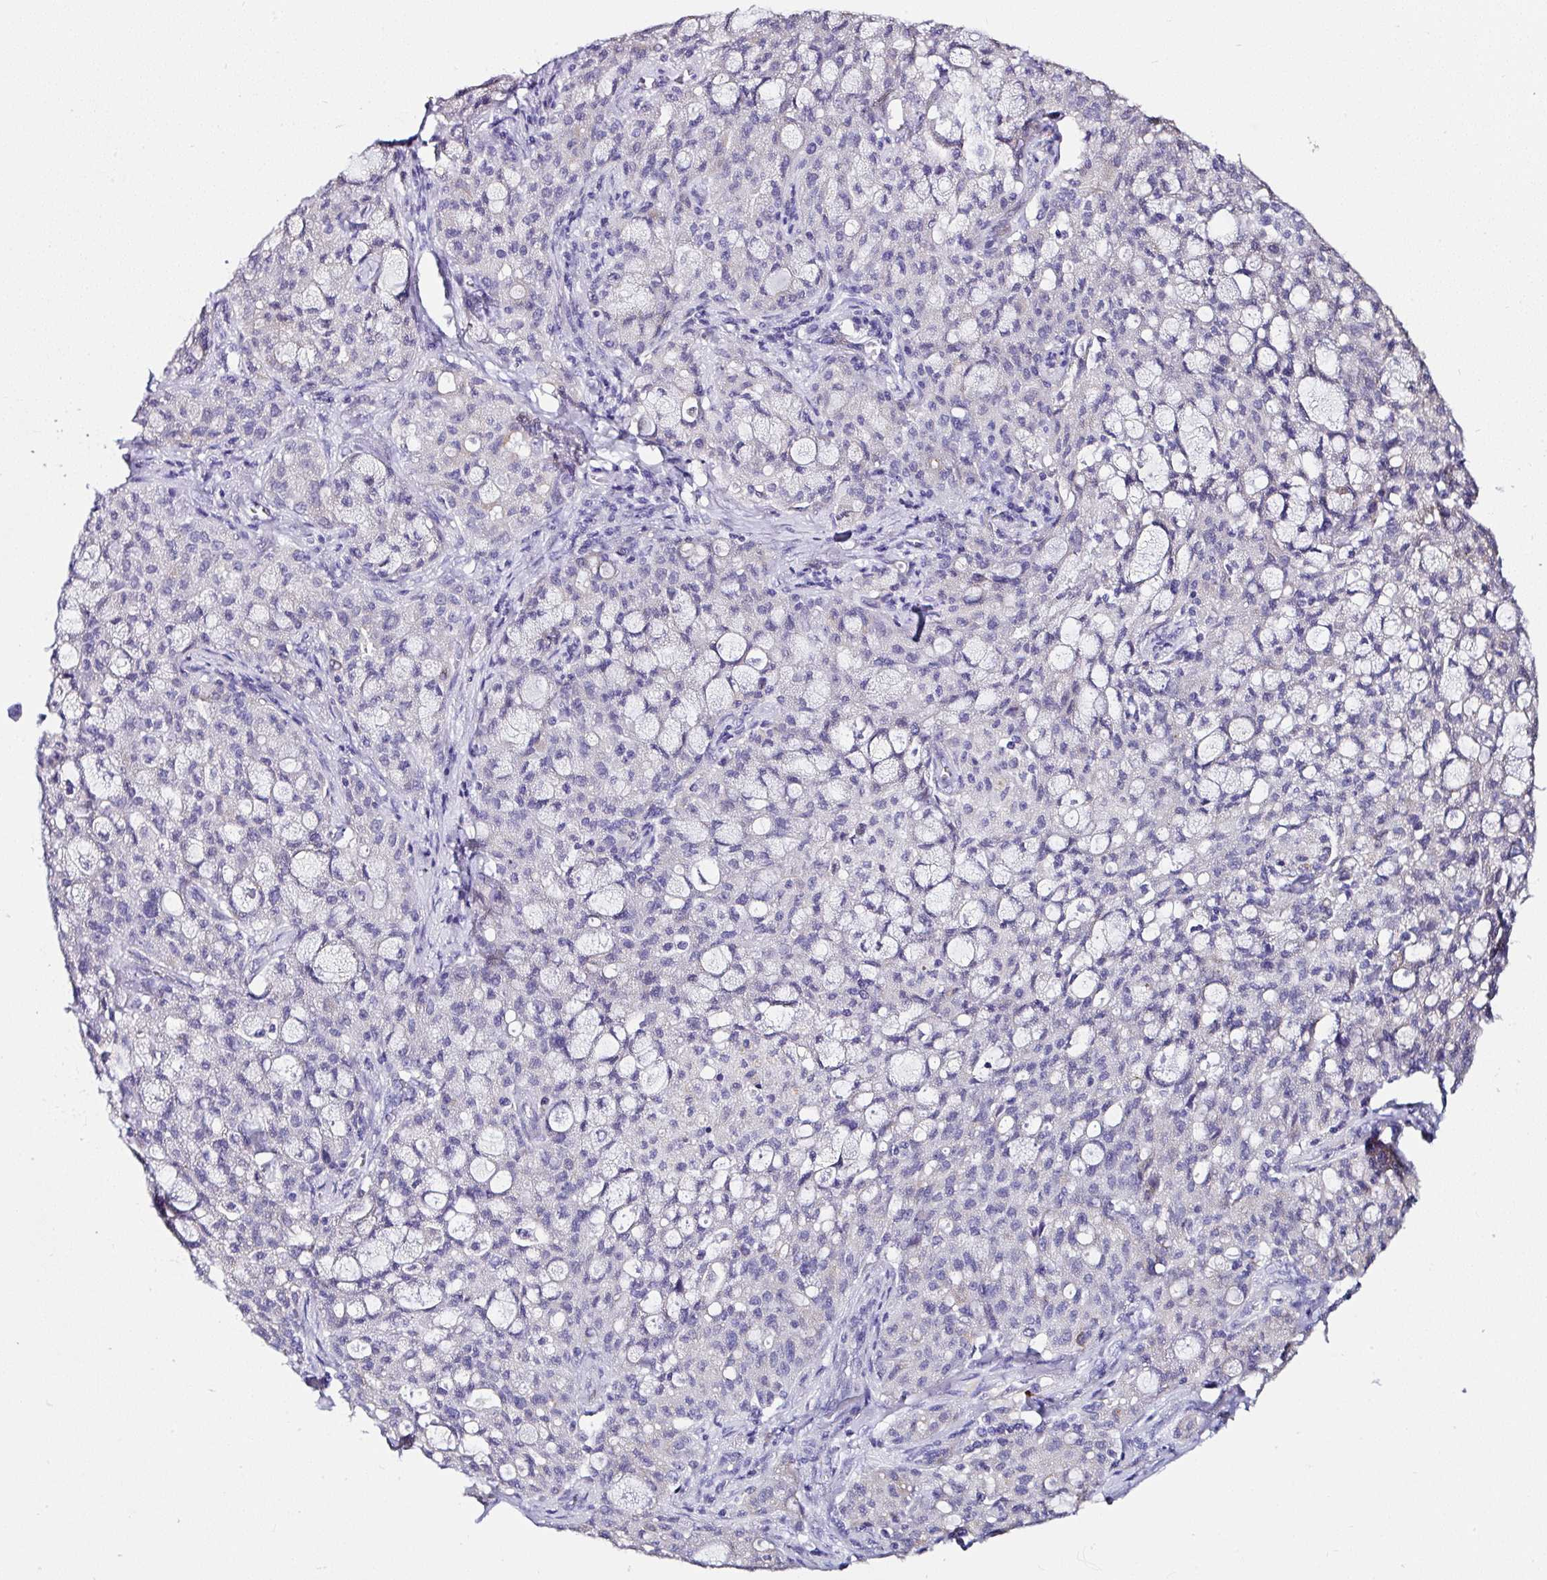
{"staining": {"intensity": "negative", "quantity": "none", "location": "none"}, "tissue": "lung cancer", "cell_type": "Tumor cells", "image_type": "cancer", "snomed": [{"axis": "morphology", "description": "Adenocarcinoma, NOS"}, {"axis": "topography", "description": "Lung"}], "caption": "Adenocarcinoma (lung) was stained to show a protein in brown. There is no significant staining in tumor cells.", "gene": "TMPRSS11E", "patient": {"sex": "female", "age": 44}}